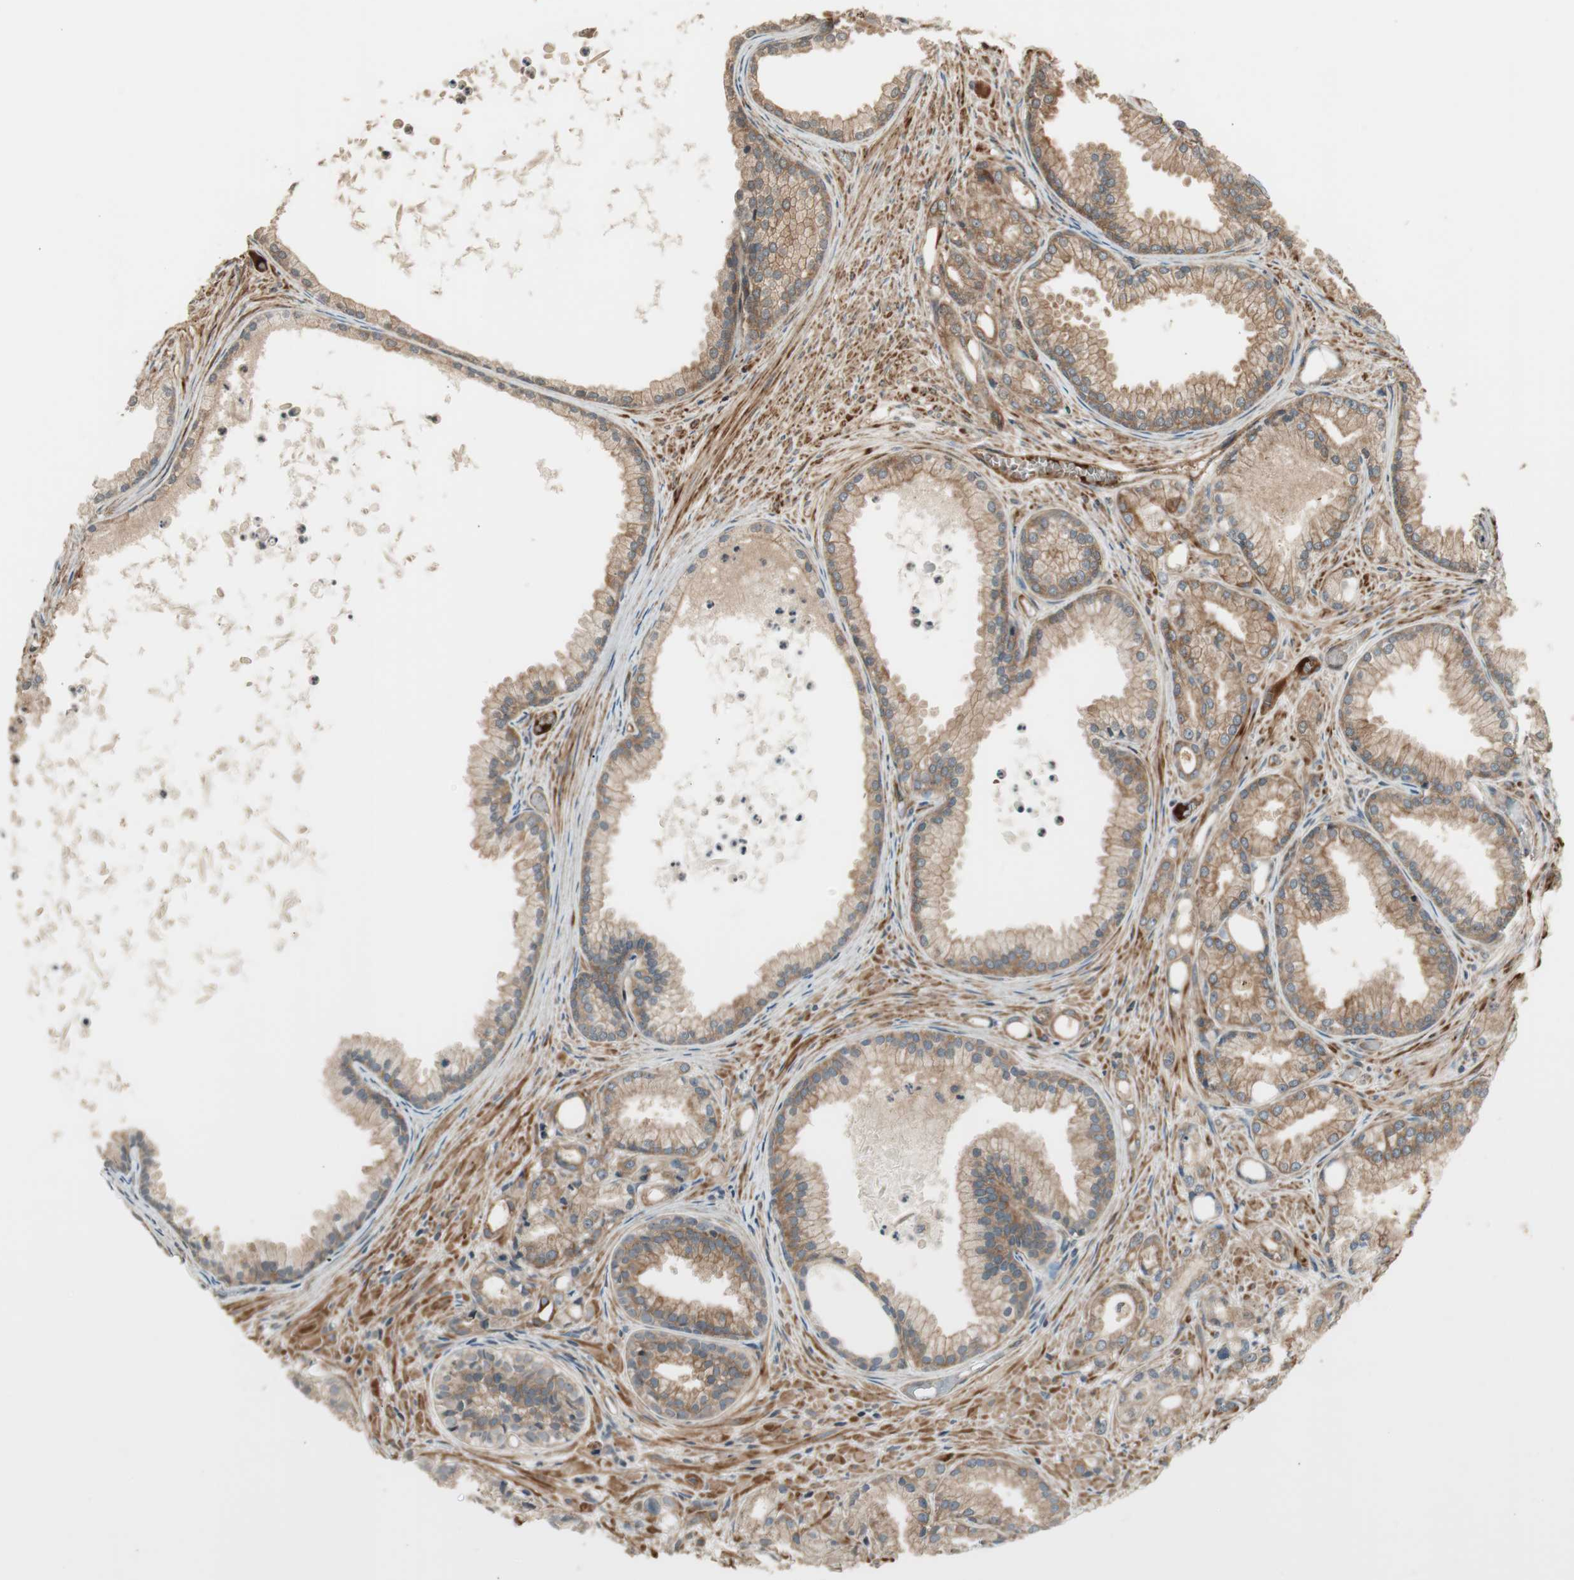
{"staining": {"intensity": "moderate", "quantity": ">75%", "location": "cytoplasmic/membranous"}, "tissue": "prostate cancer", "cell_type": "Tumor cells", "image_type": "cancer", "snomed": [{"axis": "morphology", "description": "Adenocarcinoma, Low grade"}, {"axis": "topography", "description": "Prostate"}], "caption": "Immunohistochemistry (IHC) (DAB (3,3'-diaminobenzidine)) staining of human prostate cancer (low-grade adenocarcinoma) exhibits moderate cytoplasmic/membranous protein expression in about >75% of tumor cells.", "gene": "PFDN5", "patient": {"sex": "male", "age": 72}}